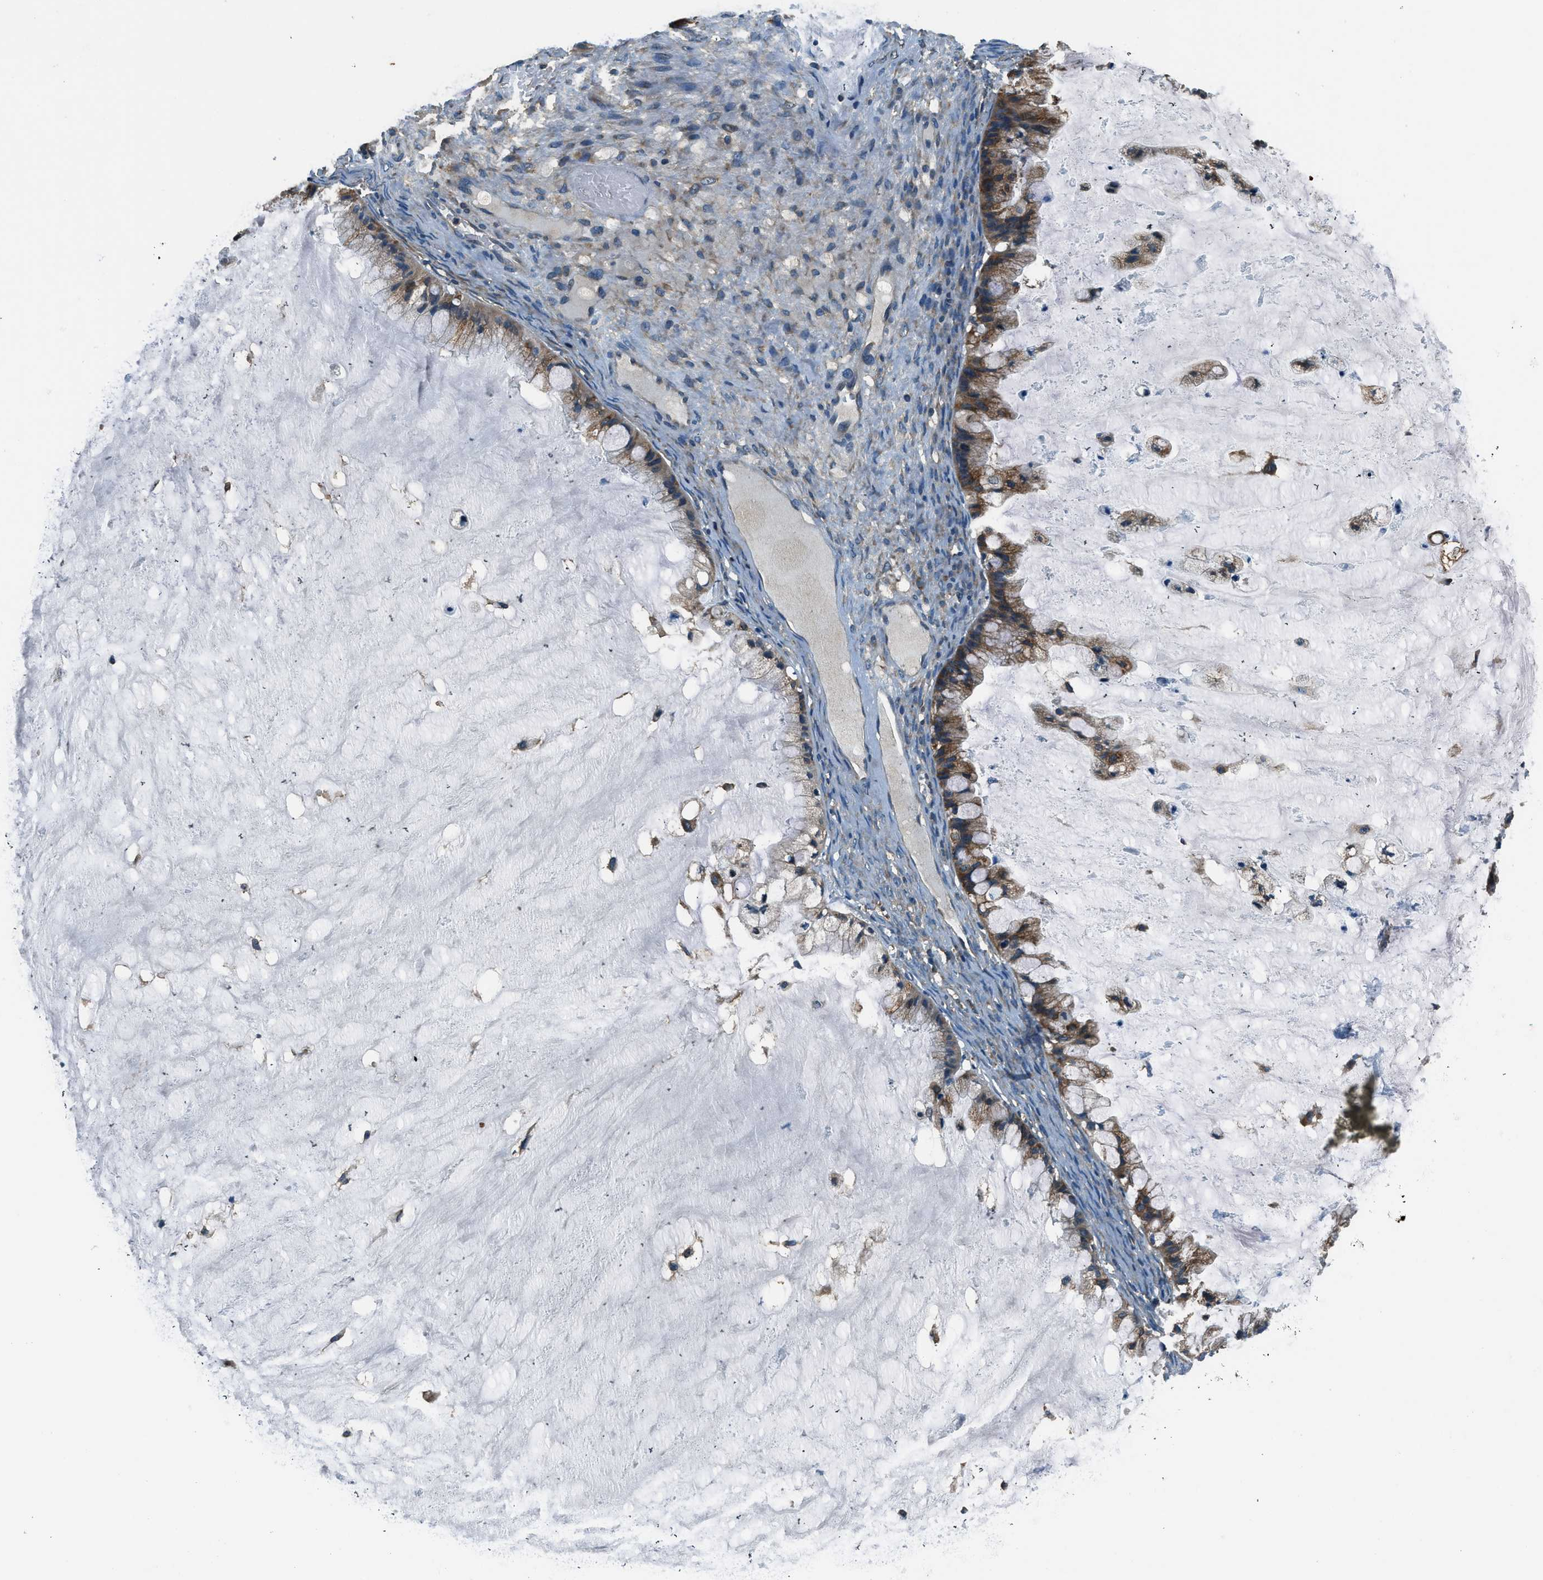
{"staining": {"intensity": "moderate", "quantity": ">75%", "location": "cytoplasmic/membranous"}, "tissue": "ovarian cancer", "cell_type": "Tumor cells", "image_type": "cancer", "snomed": [{"axis": "morphology", "description": "Cystadenocarcinoma, mucinous, NOS"}, {"axis": "topography", "description": "Ovary"}], "caption": "IHC (DAB (3,3'-diaminobenzidine)) staining of ovarian cancer (mucinous cystadenocarcinoma) demonstrates moderate cytoplasmic/membranous protein staining in approximately >75% of tumor cells.", "gene": "ARFGAP2", "patient": {"sex": "female", "age": 57}}